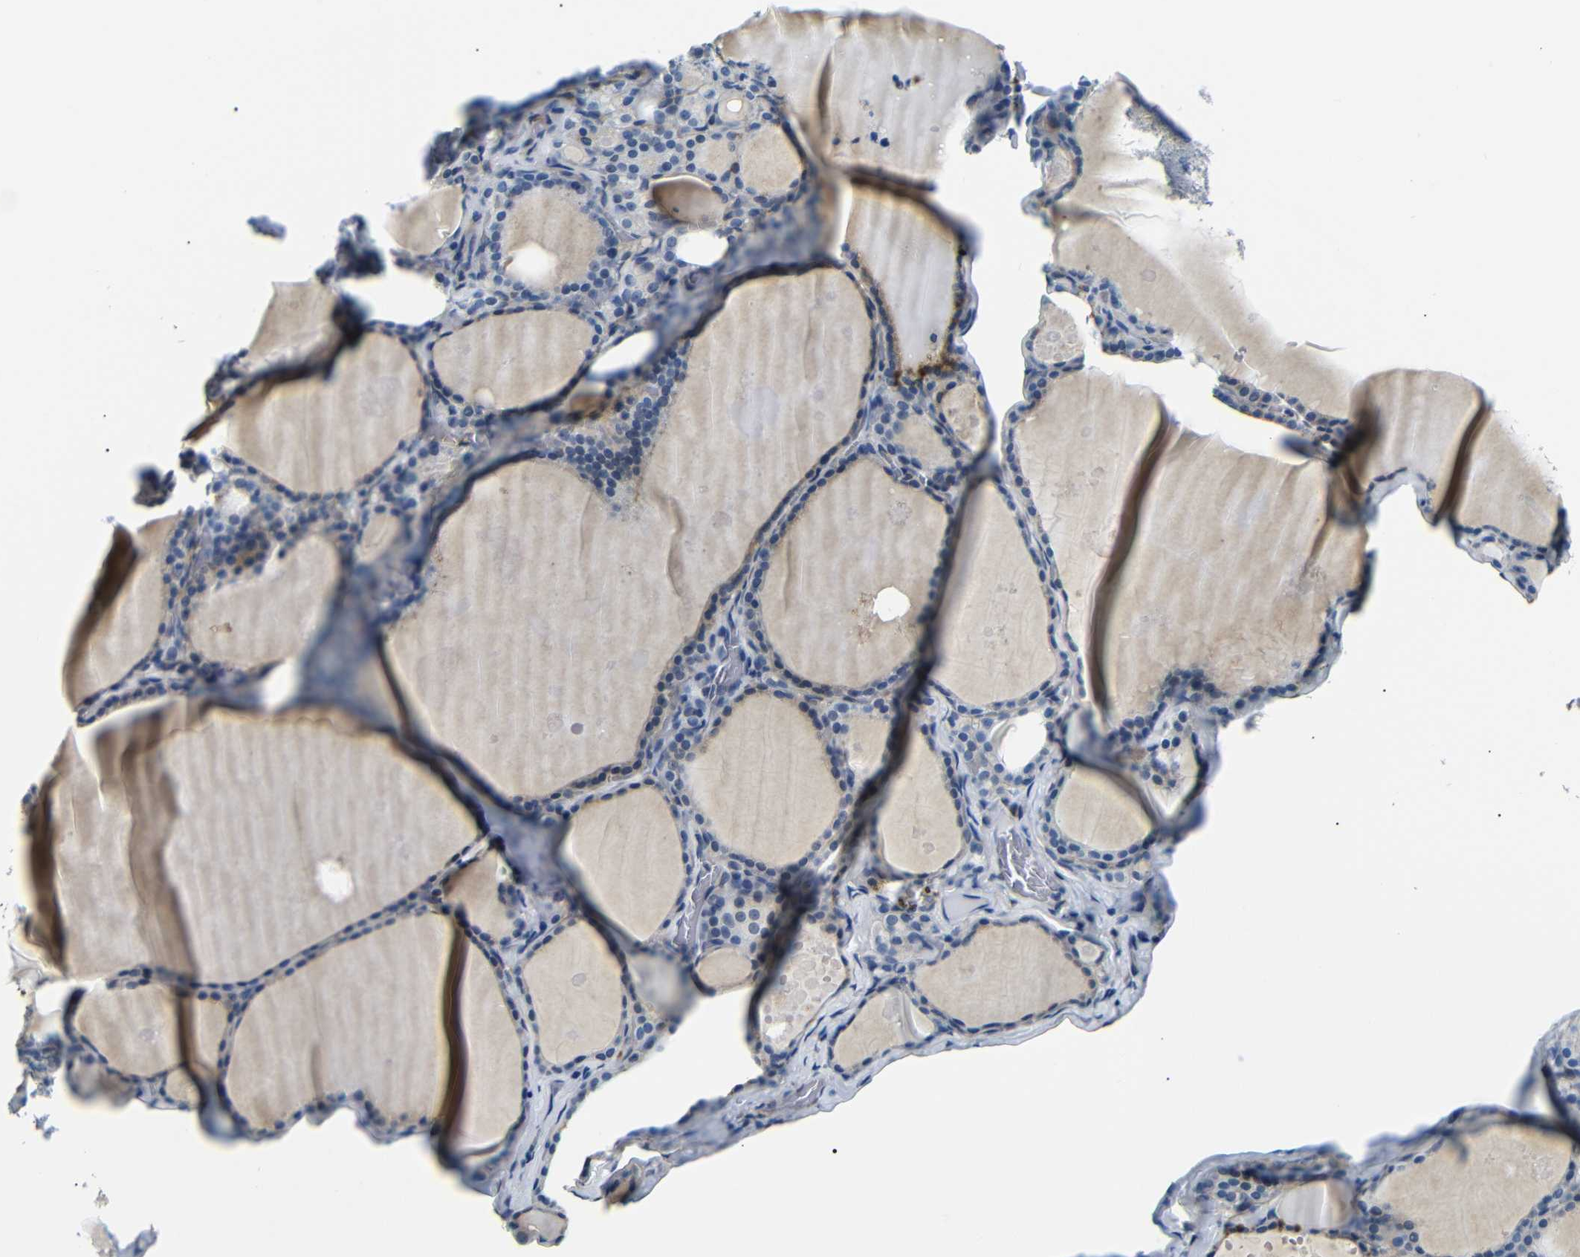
{"staining": {"intensity": "negative", "quantity": "none", "location": "none"}, "tissue": "thyroid gland", "cell_type": "Glandular cells", "image_type": "normal", "snomed": [{"axis": "morphology", "description": "Normal tissue, NOS"}, {"axis": "topography", "description": "Thyroid gland"}], "caption": "An immunohistochemistry image of benign thyroid gland is shown. There is no staining in glandular cells of thyroid gland. The staining was performed using DAB to visualize the protein expression in brown, while the nuclei were stained in blue with hematoxylin (Magnification: 20x).", "gene": "TAFA1", "patient": {"sex": "male", "age": 56}}